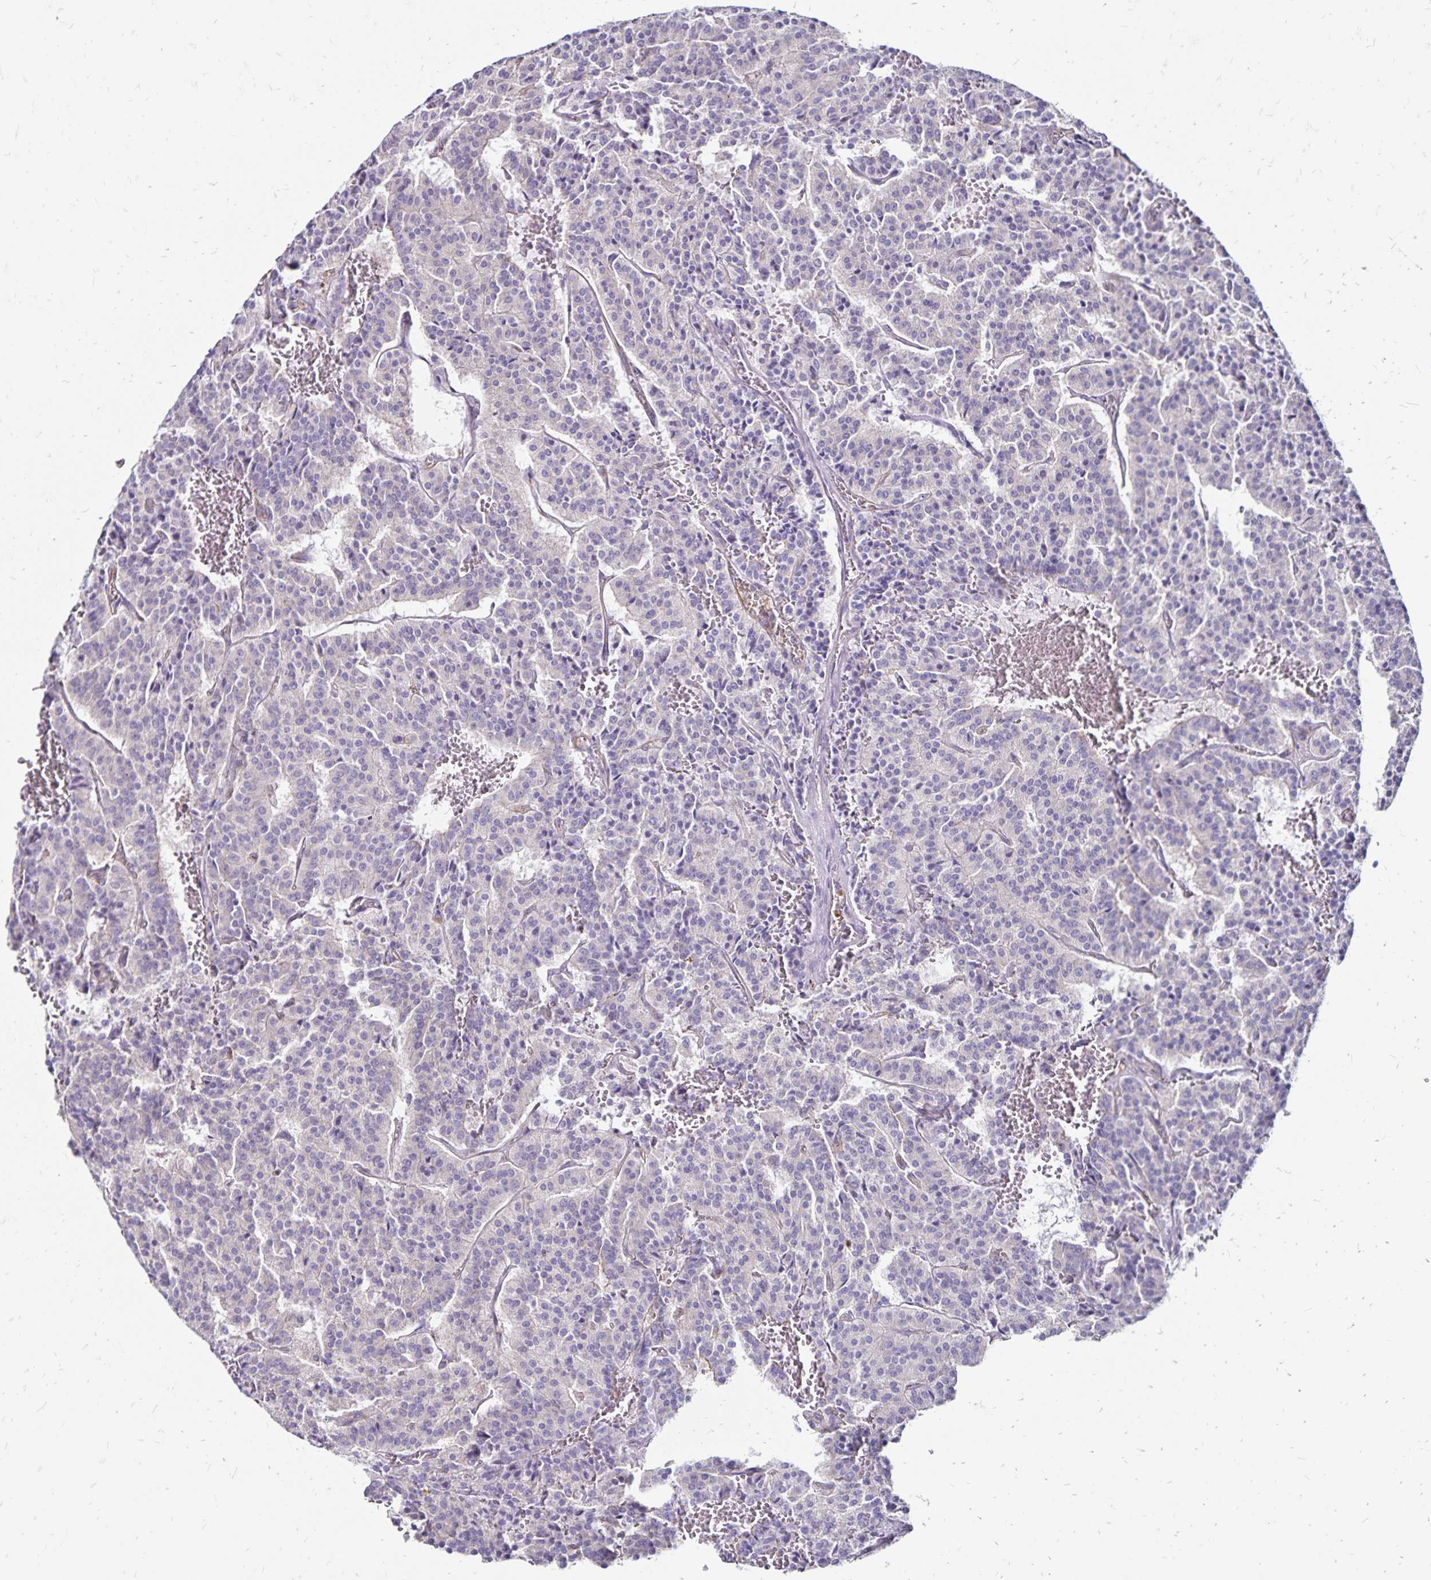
{"staining": {"intensity": "negative", "quantity": "none", "location": "none"}, "tissue": "carcinoid", "cell_type": "Tumor cells", "image_type": "cancer", "snomed": [{"axis": "morphology", "description": "Carcinoid, malignant, NOS"}, {"axis": "topography", "description": "Lung"}], "caption": "Immunohistochemical staining of human carcinoid (malignant) demonstrates no significant positivity in tumor cells.", "gene": "RPRML", "patient": {"sex": "male", "age": 70}}